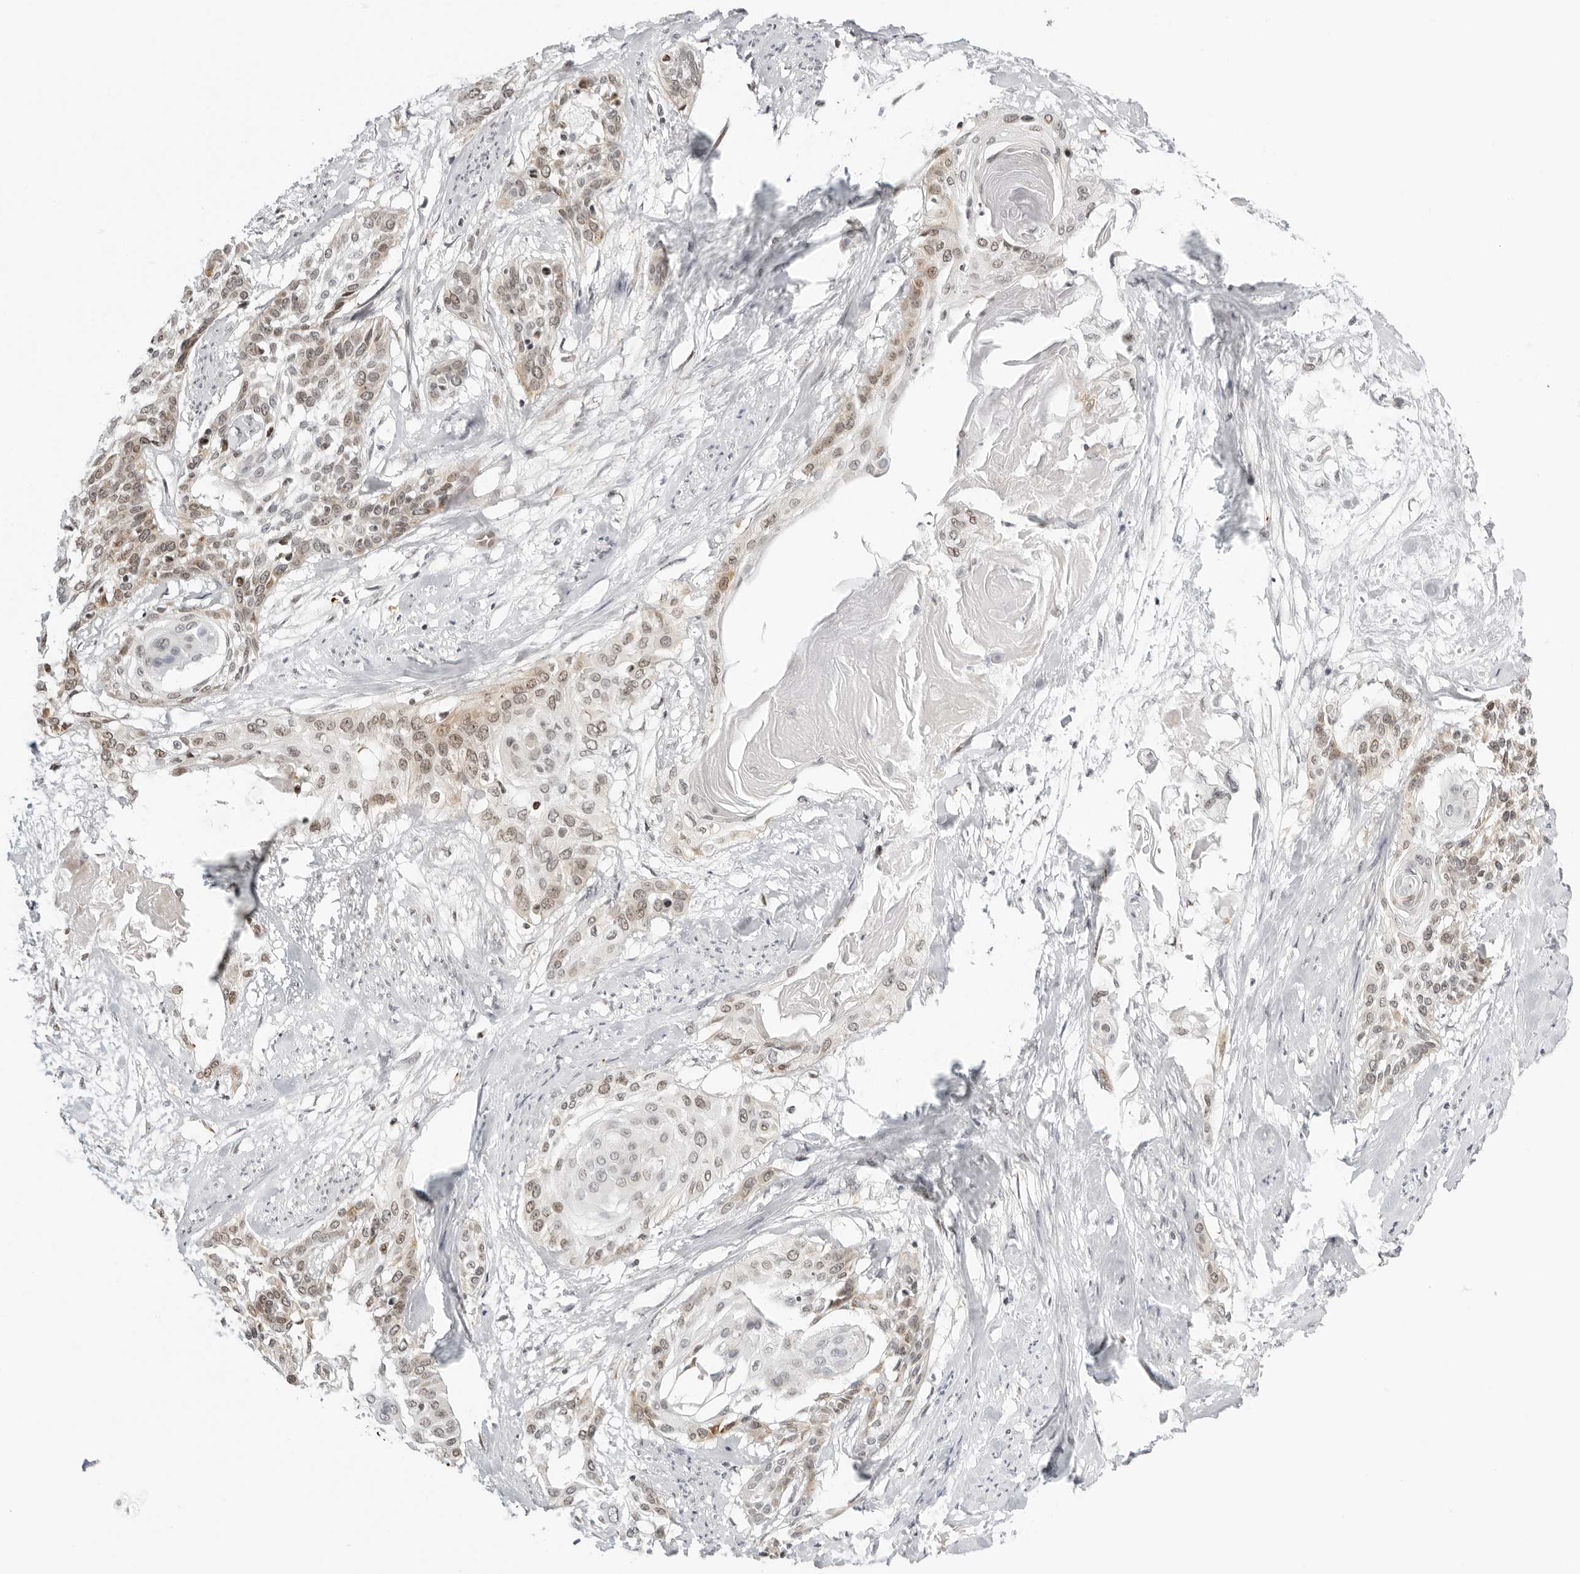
{"staining": {"intensity": "weak", "quantity": ">75%", "location": "cytoplasmic/membranous,nuclear"}, "tissue": "cervical cancer", "cell_type": "Tumor cells", "image_type": "cancer", "snomed": [{"axis": "morphology", "description": "Squamous cell carcinoma, NOS"}, {"axis": "topography", "description": "Cervix"}], "caption": "About >75% of tumor cells in cervical squamous cell carcinoma show weak cytoplasmic/membranous and nuclear protein expression as visualized by brown immunohistochemical staining.", "gene": "MSH6", "patient": {"sex": "female", "age": 57}}